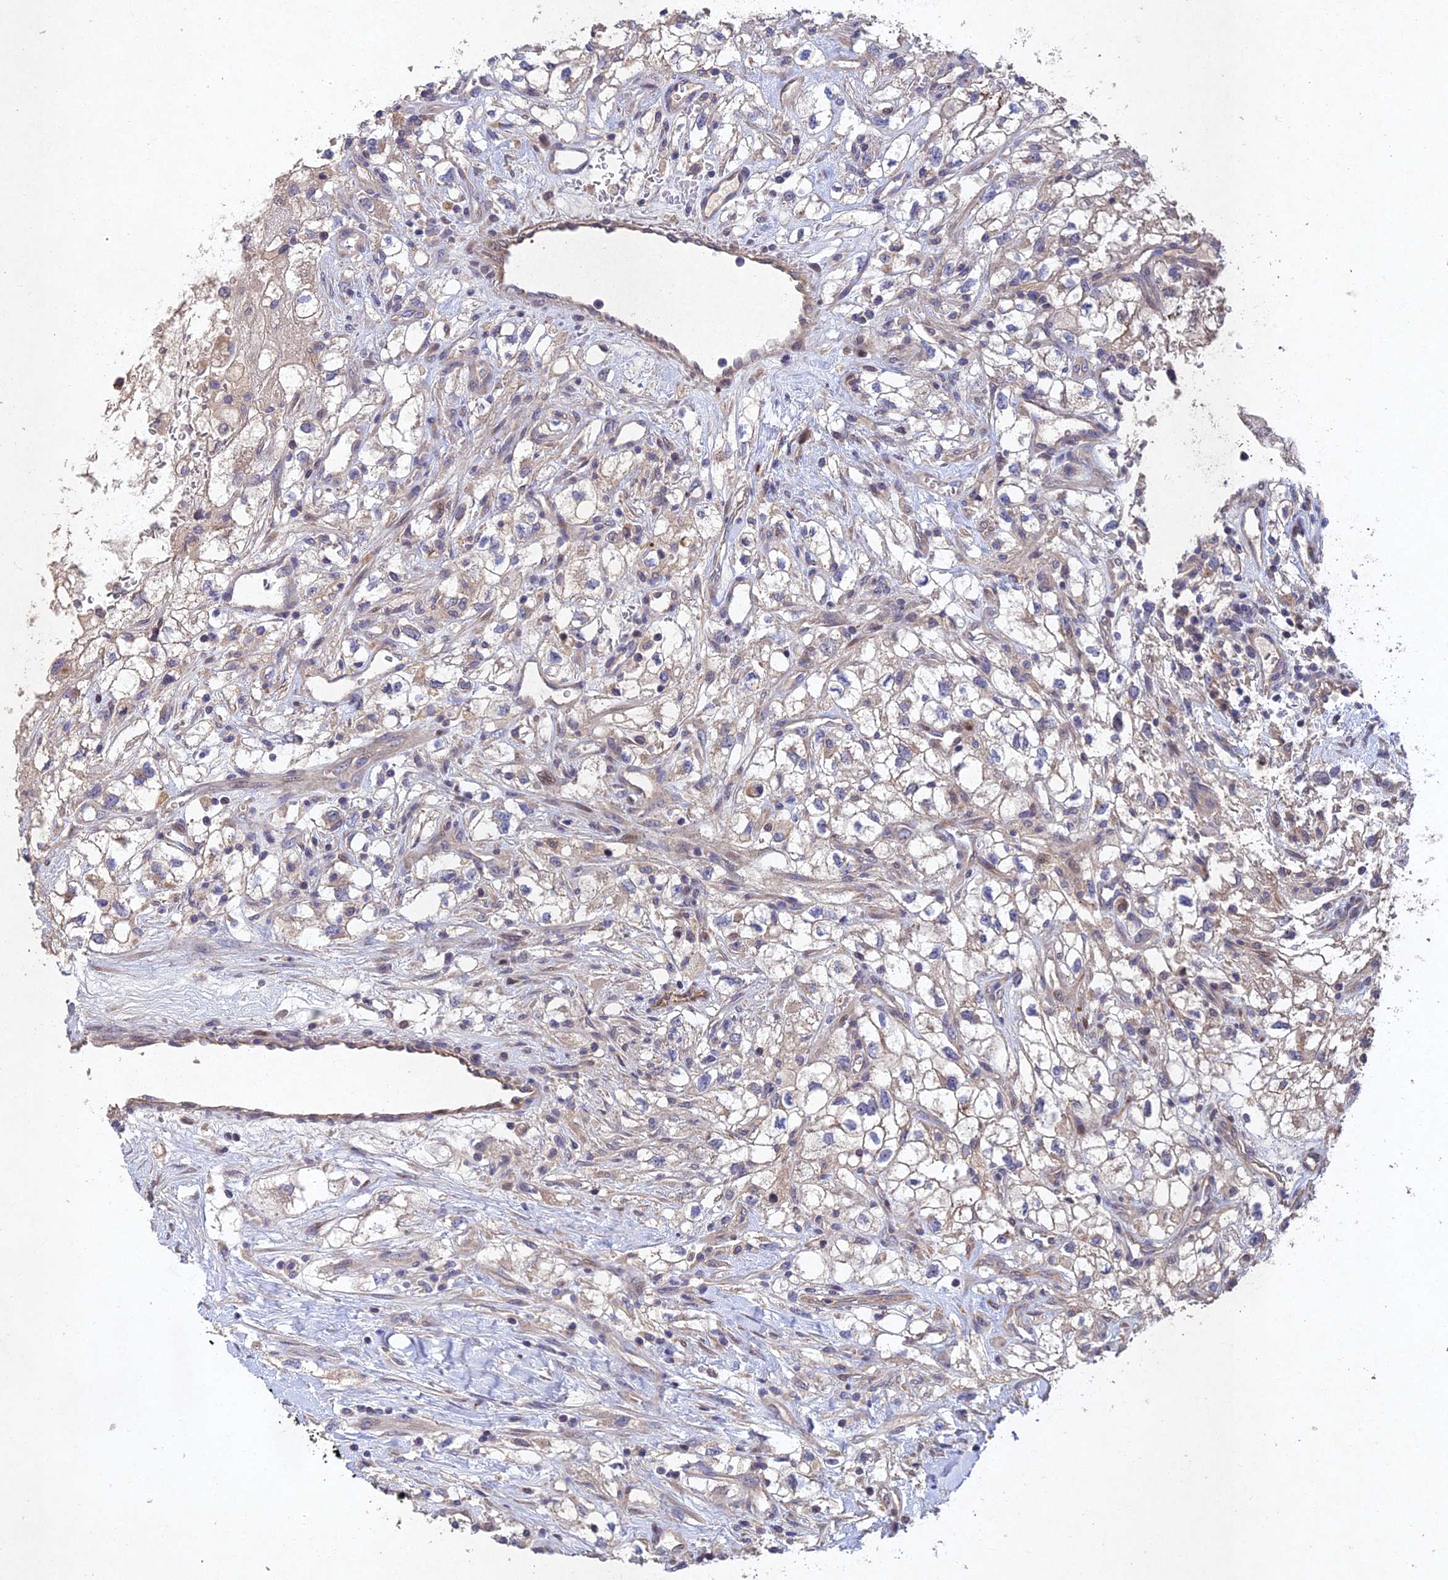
{"staining": {"intensity": "weak", "quantity": "<25%", "location": "cytoplasmic/membranous"}, "tissue": "renal cancer", "cell_type": "Tumor cells", "image_type": "cancer", "snomed": [{"axis": "morphology", "description": "Adenocarcinoma, NOS"}, {"axis": "topography", "description": "Kidney"}], "caption": "This is an immunohistochemistry photomicrograph of renal adenocarcinoma. There is no expression in tumor cells.", "gene": "NSMCE1", "patient": {"sex": "male", "age": 59}}